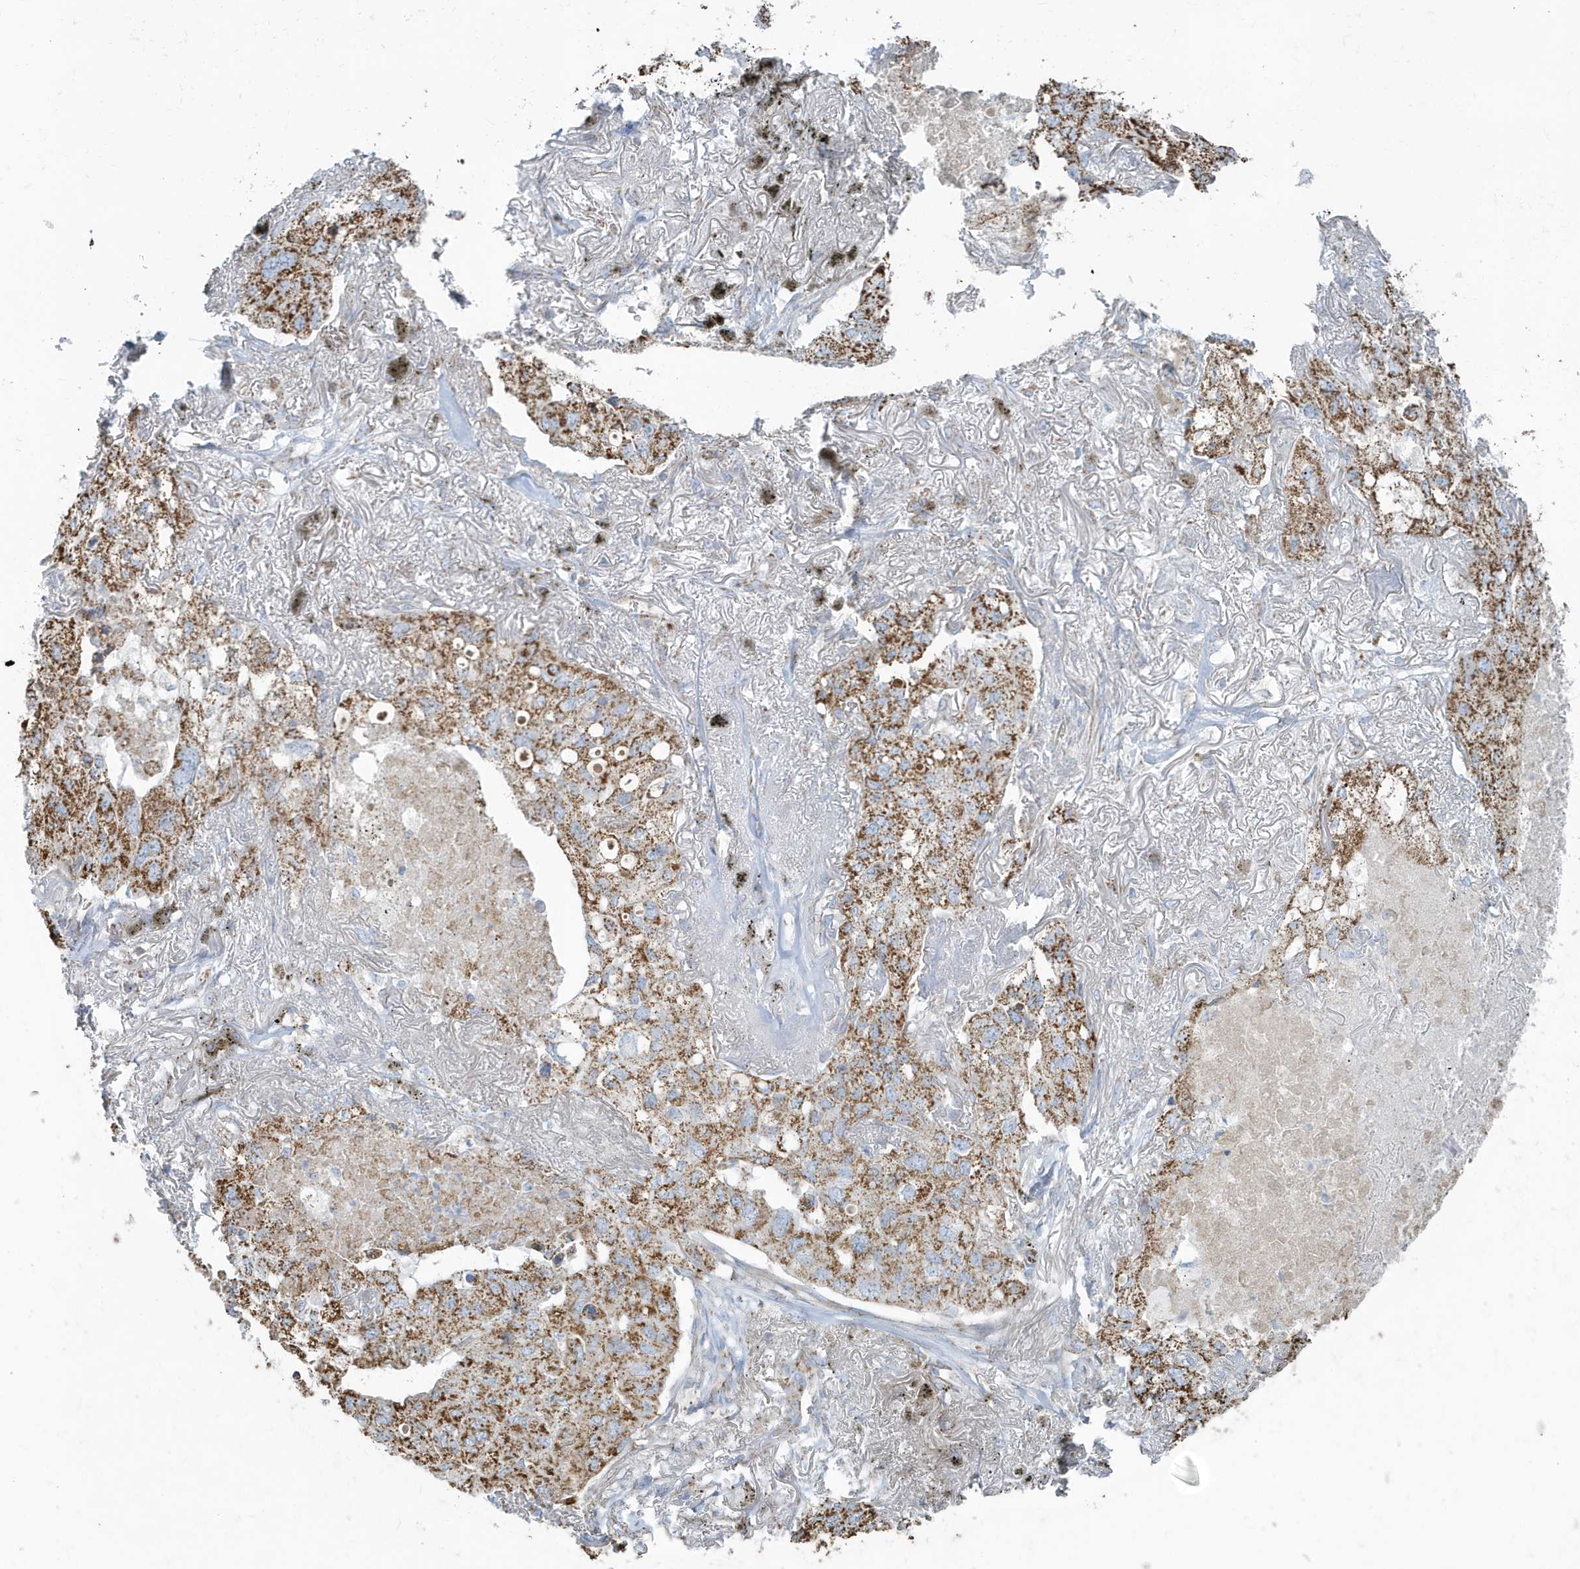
{"staining": {"intensity": "strong", "quantity": ">75%", "location": "cytoplasmic/membranous"}, "tissue": "lung cancer", "cell_type": "Tumor cells", "image_type": "cancer", "snomed": [{"axis": "morphology", "description": "Adenocarcinoma, NOS"}, {"axis": "topography", "description": "Lung"}], "caption": "A histopathology image showing strong cytoplasmic/membranous positivity in about >75% of tumor cells in lung cancer, as visualized by brown immunohistochemical staining.", "gene": "RAB11FIP3", "patient": {"sex": "male", "age": 65}}